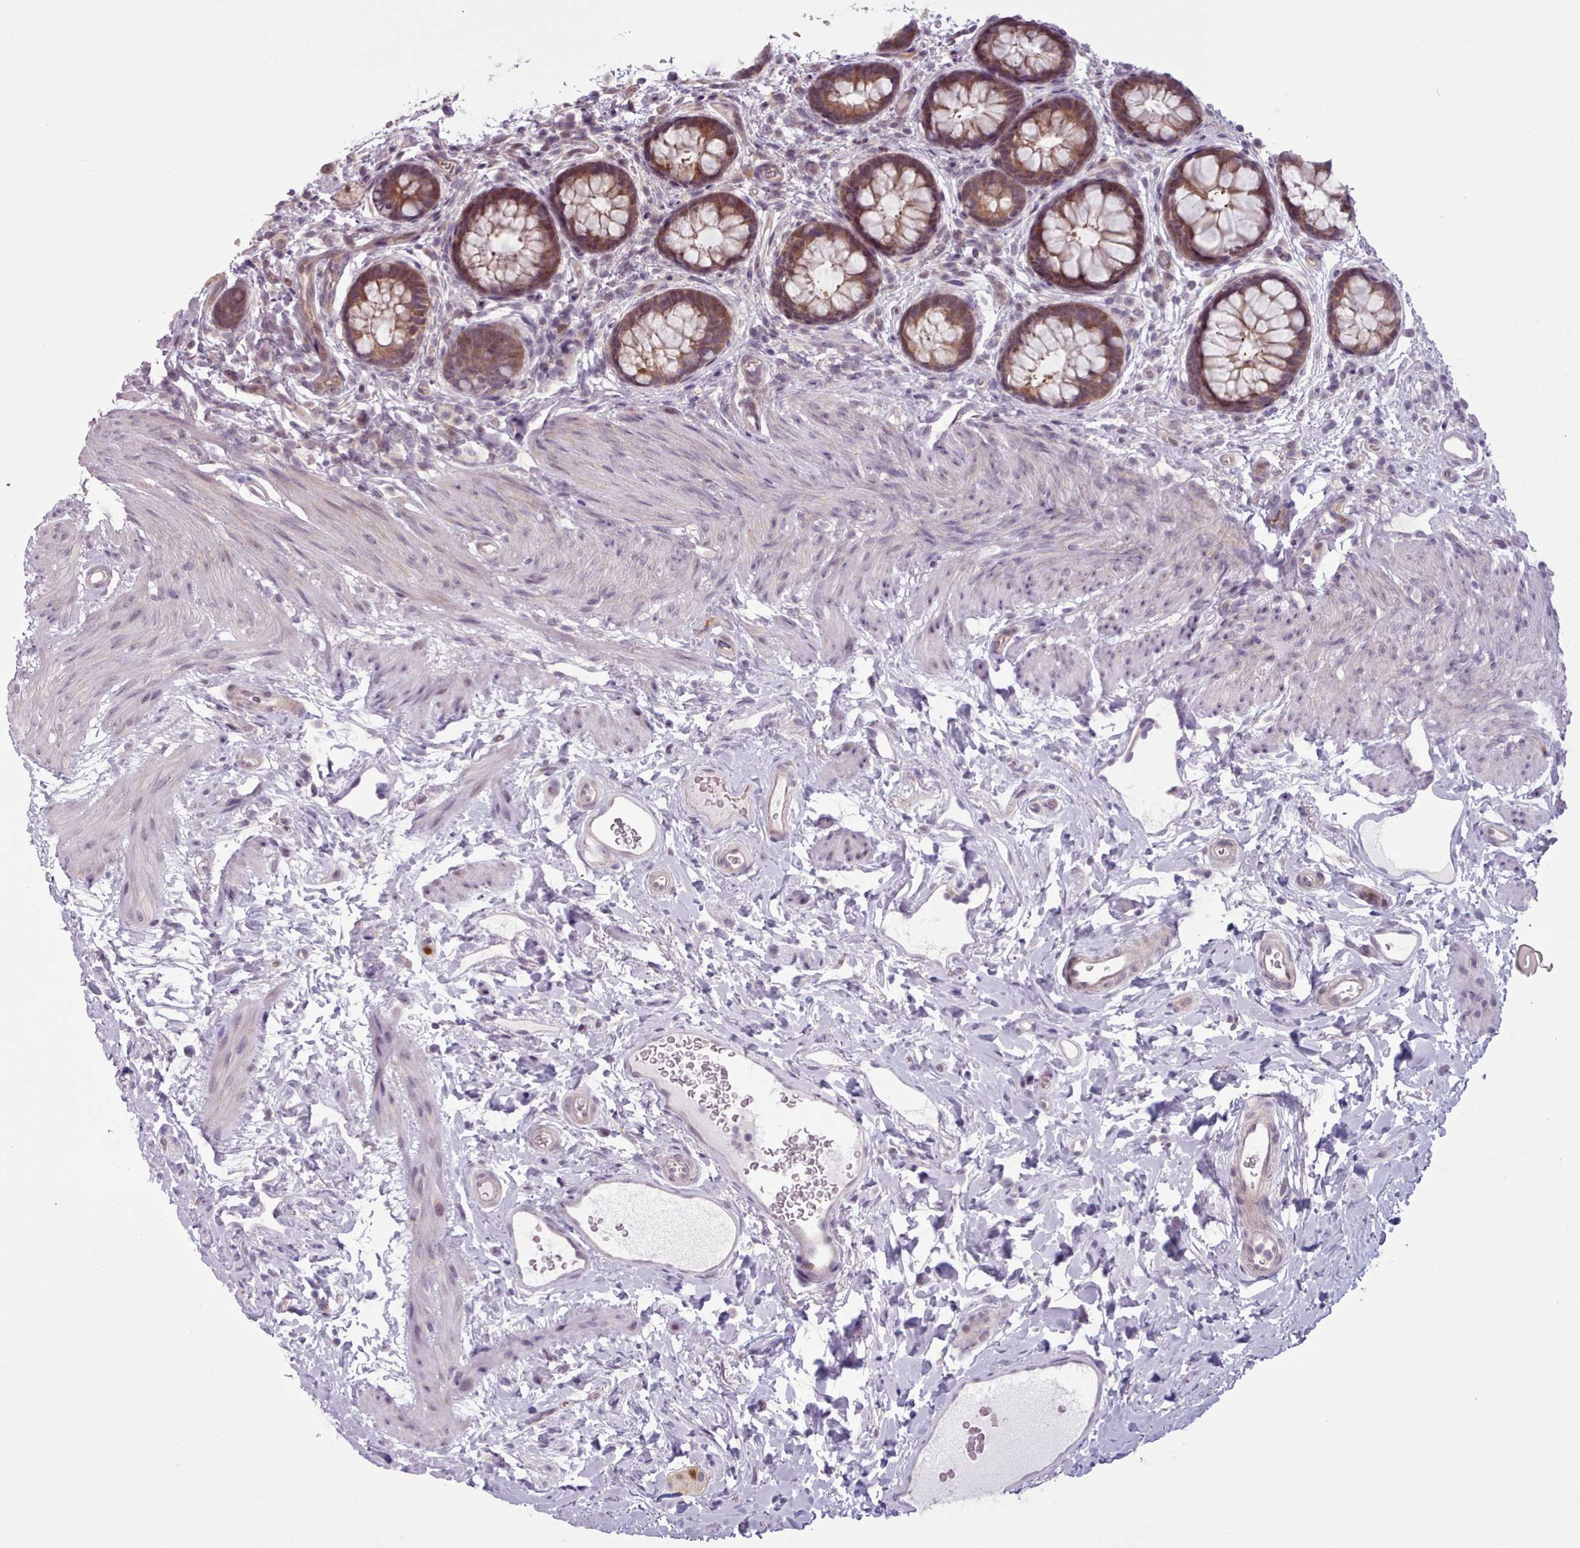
{"staining": {"intensity": "moderate", "quantity": ">75%", "location": "cytoplasmic/membranous,nuclear"}, "tissue": "rectum", "cell_type": "Glandular cells", "image_type": "normal", "snomed": [{"axis": "morphology", "description": "Normal tissue, NOS"}, {"axis": "topography", "description": "Rectum"}, {"axis": "topography", "description": "Peripheral nerve tissue"}], "caption": "Brown immunohistochemical staining in normal rectum exhibits moderate cytoplasmic/membranous,nuclear expression in approximately >75% of glandular cells. (DAB IHC, brown staining for protein, blue staining for nuclei).", "gene": "KBTBD6", "patient": {"sex": "female", "age": 69}}